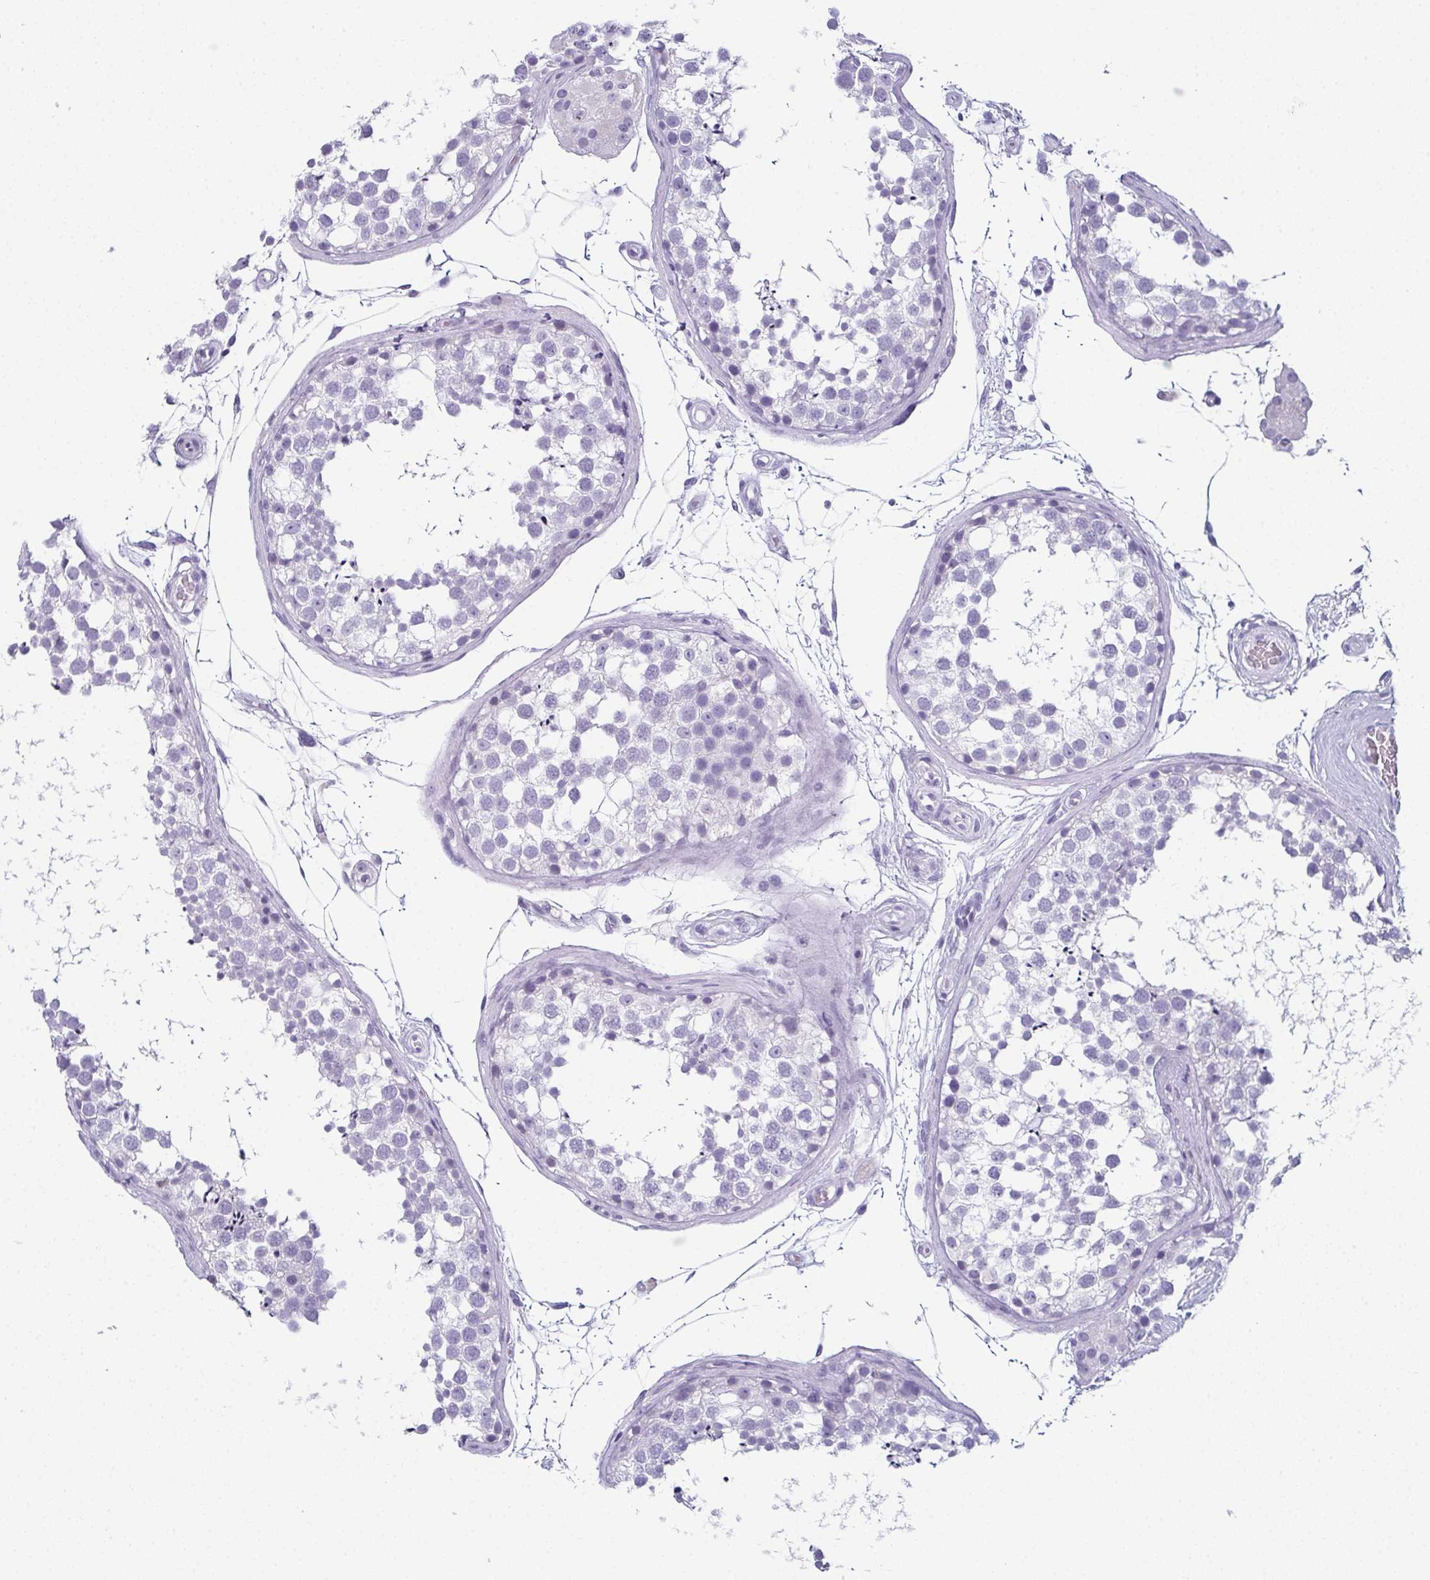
{"staining": {"intensity": "negative", "quantity": "none", "location": "none"}, "tissue": "testis", "cell_type": "Cells in seminiferous ducts", "image_type": "normal", "snomed": [{"axis": "morphology", "description": "Normal tissue, NOS"}, {"axis": "morphology", "description": "Seminoma, NOS"}, {"axis": "topography", "description": "Testis"}], "caption": "DAB (3,3'-diaminobenzidine) immunohistochemical staining of unremarkable human testis displays no significant staining in cells in seminiferous ducts. (Stains: DAB (3,3'-diaminobenzidine) immunohistochemistry (IHC) with hematoxylin counter stain, Microscopy: brightfield microscopy at high magnification).", "gene": "ENKUR", "patient": {"sex": "male", "age": 65}}